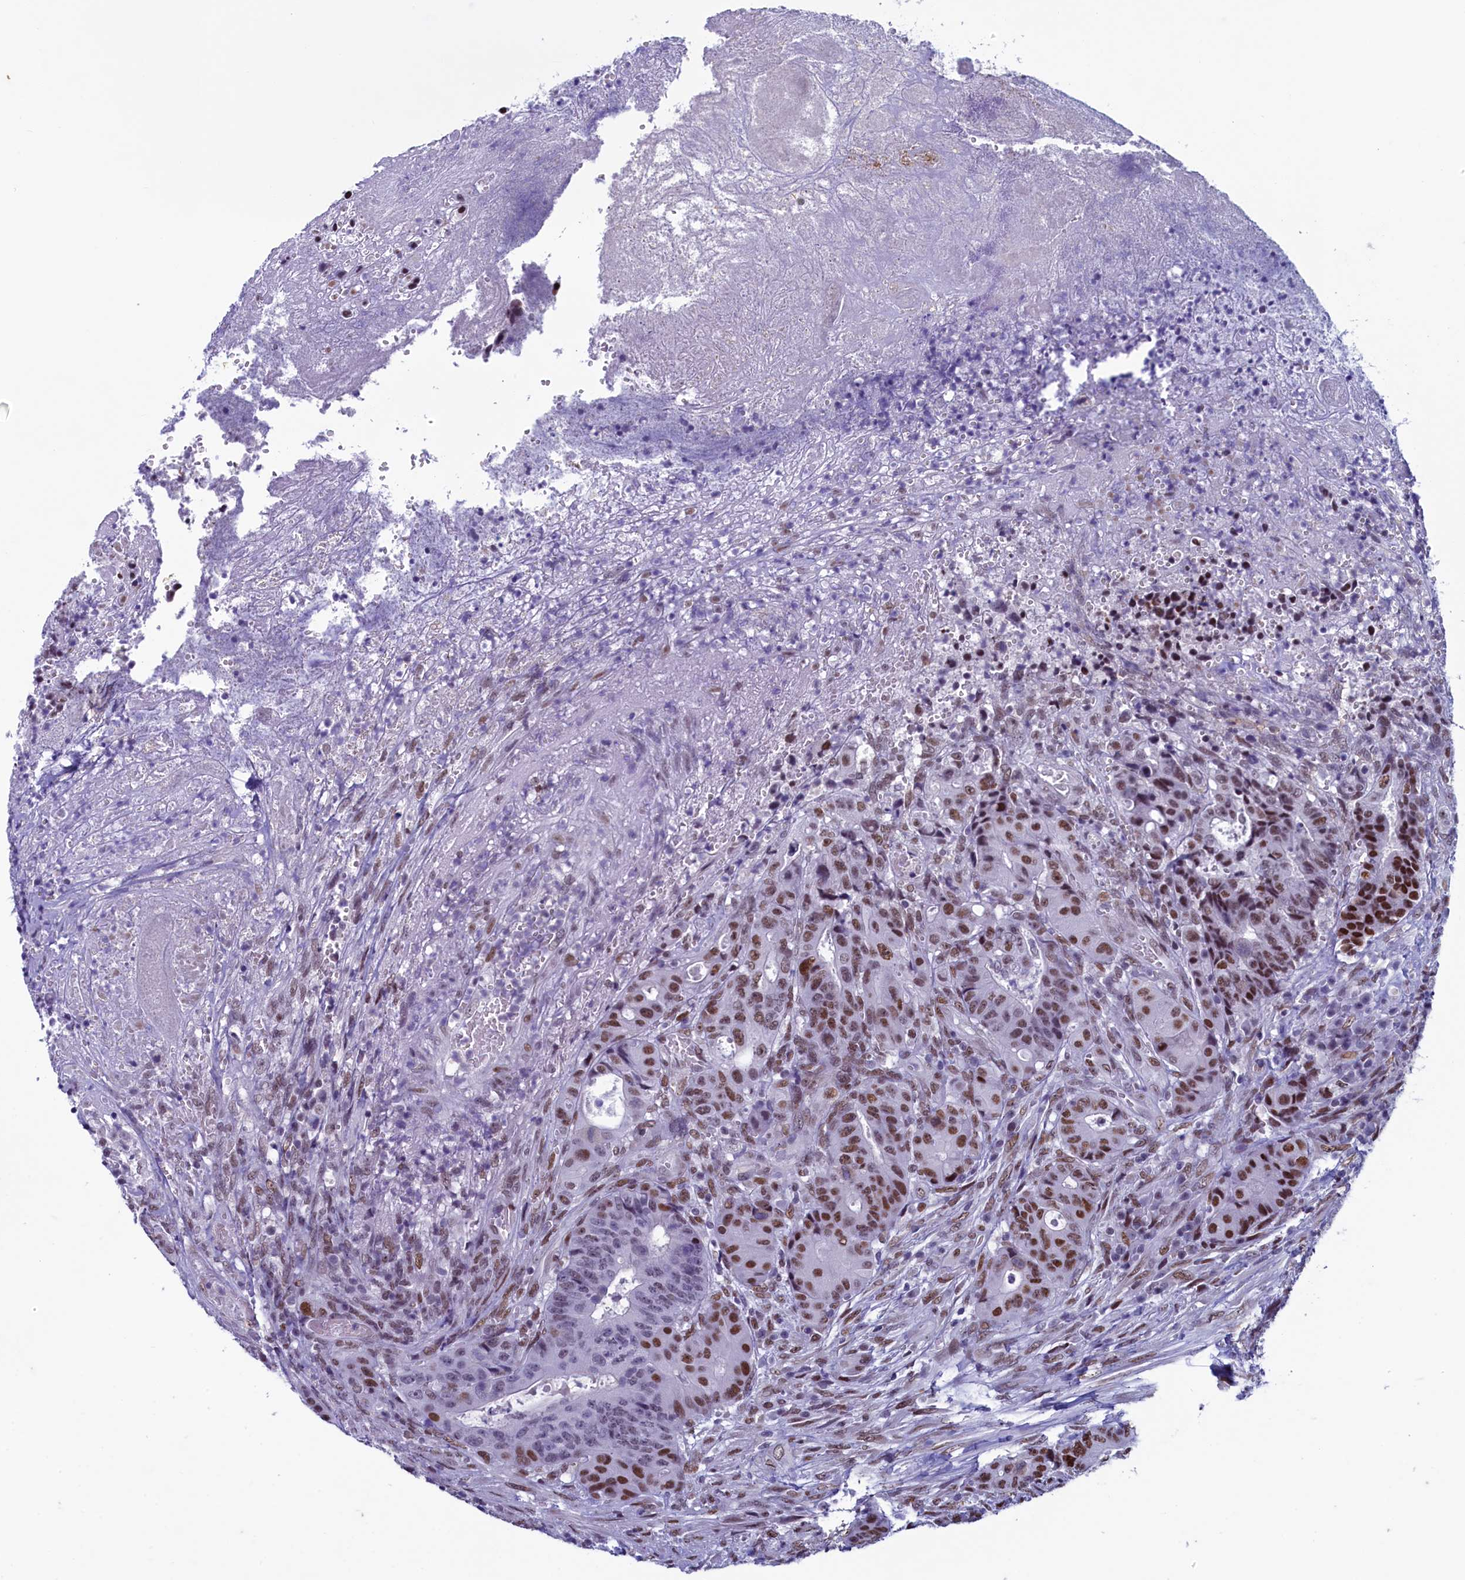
{"staining": {"intensity": "strong", "quantity": "25%-75%", "location": "nuclear"}, "tissue": "colorectal cancer", "cell_type": "Tumor cells", "image_type": "cancer", "snomed": [{"axis": "morphology", "description": "Adenocarcinoma, NOS"}, {"axis": "topography", "description": "Rectum"}], "caption": "Human colorectal adenocarcinoma stained for a protein (brown) exhibits strong nuclear positive staining in approximately 25%-75% of tumor cells.", "gene": "SUGP2", "patient": {"sex": "male", "age": 69}}